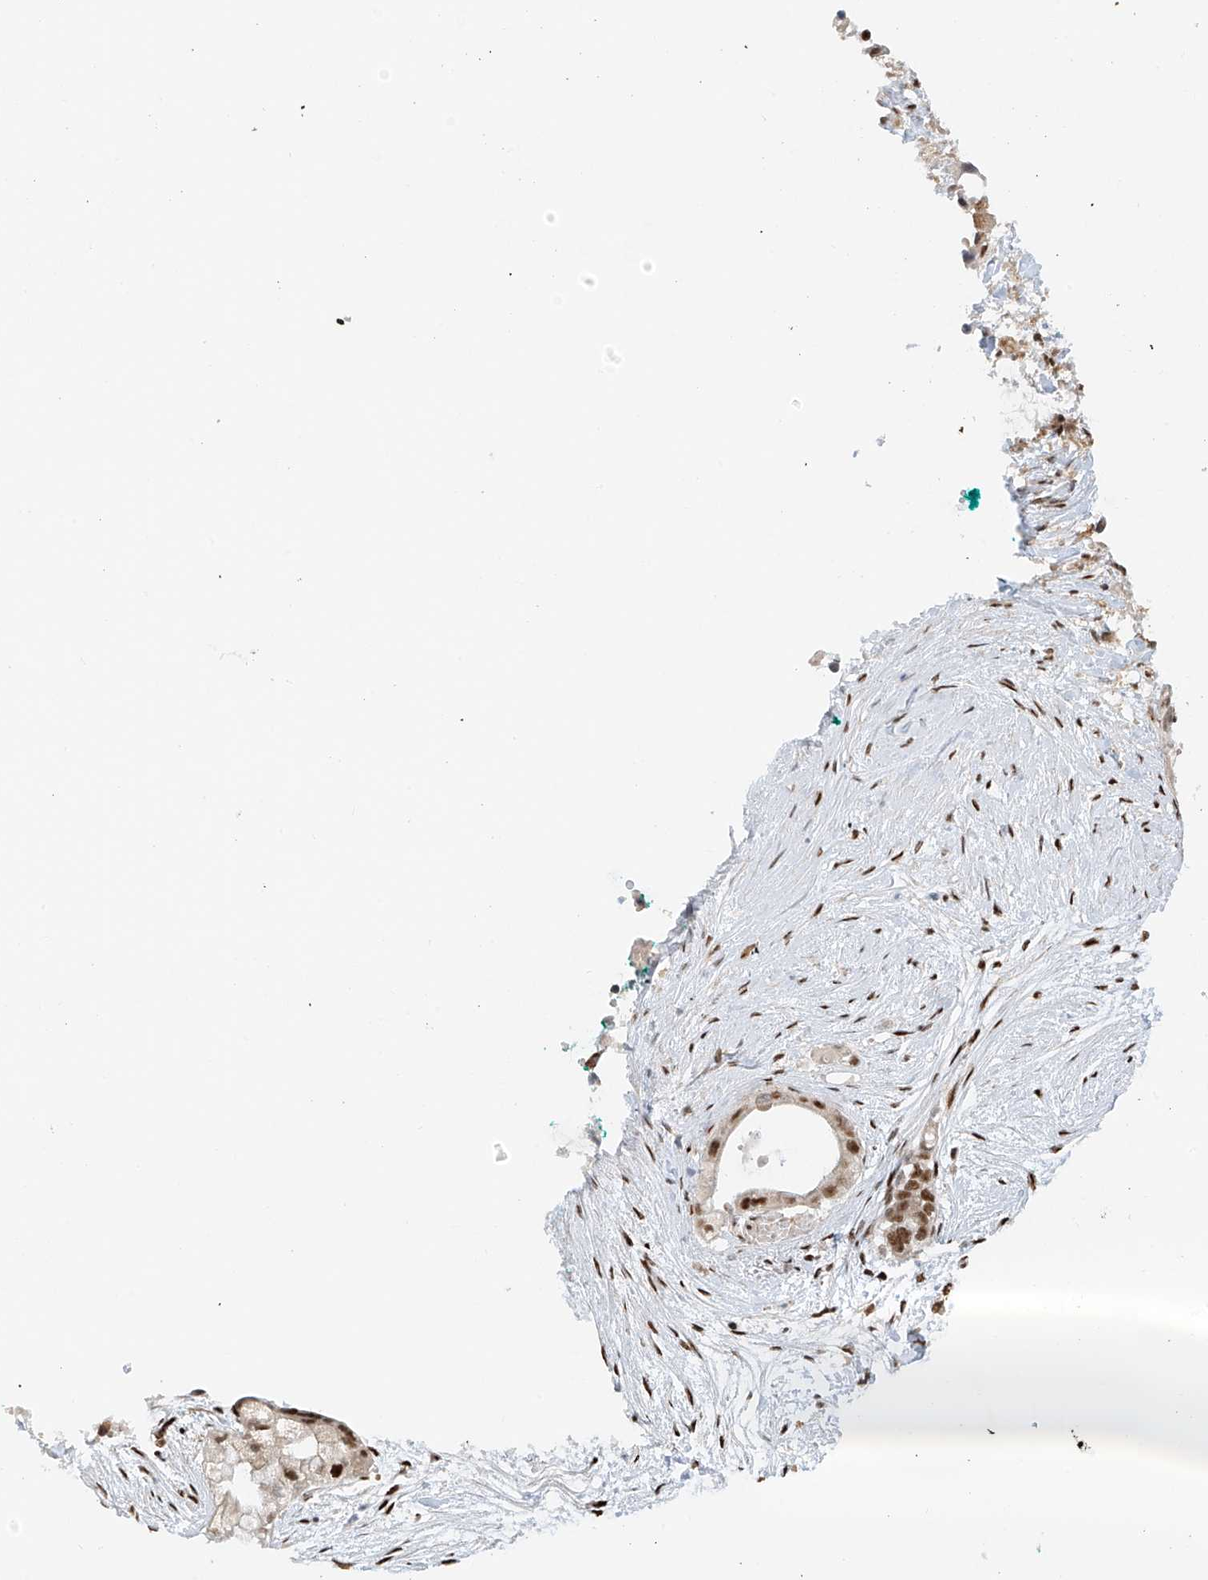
{"staining": {"intensity": "moderate", "quantity": ">75%", "location": "nuclear"}, "tissue": "pancreatic cancer", "cell_type": "Tumor cells", "image_type": "cancer", "snomed": [{"axis": "morphology", "description": "Adenocarcinoma, NOS"}, {"axis": "topography", "description": "Pancreas"}], "caption": "Protein staining of adenocarcinoma (pancreatic) tissue reveals moderate nuclear positivity in approximately >75% of tumor cells.", "gene": "ZNF514", "patient": {"sex": "male", "age": 53}}